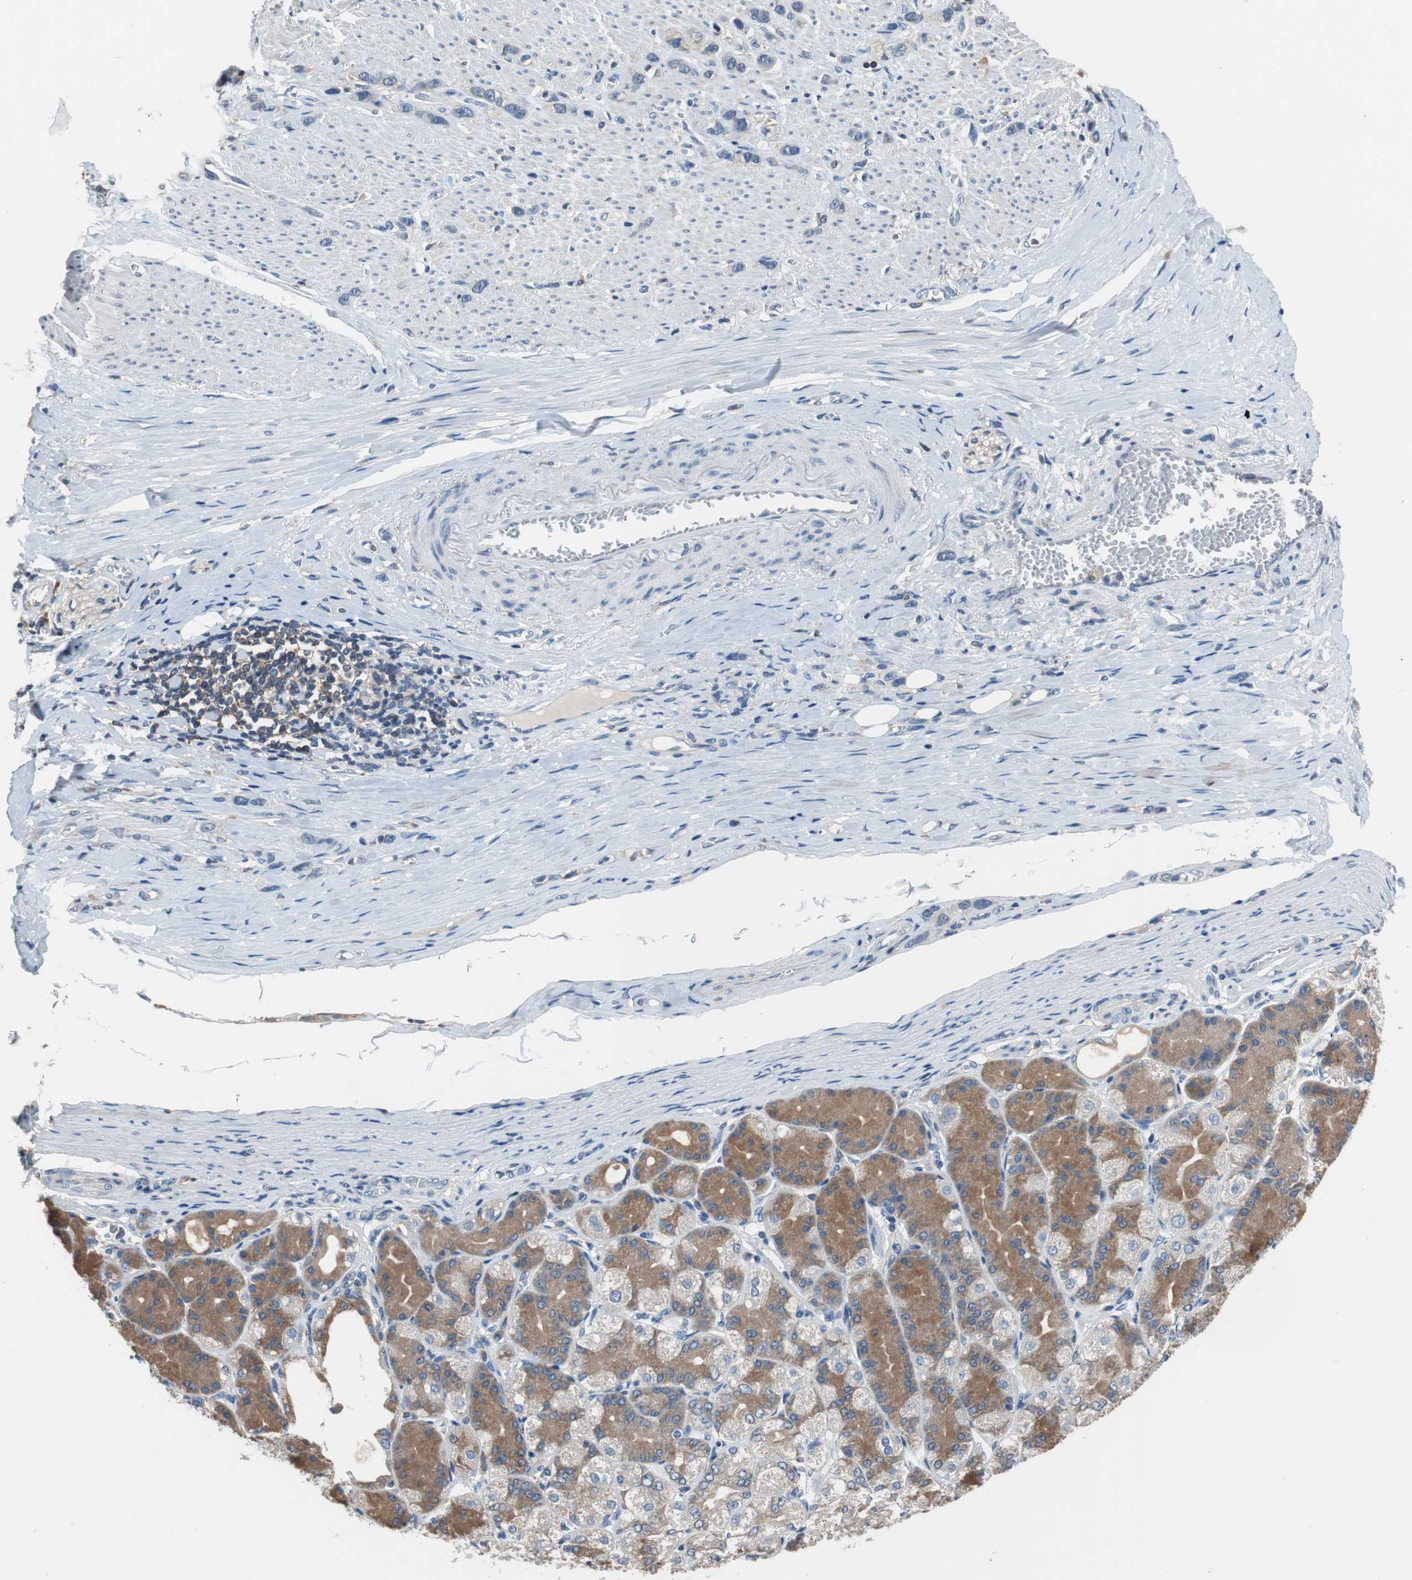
{"staining": {"intensity": "weak", "quantity": "<25%", "location": "cytoplasmic/membranous"}, "tissue": "stomach cancer", "cell_type": "Tumor cells", "image_type": "cancer", "snomed": [{"axis": "morphology", "description": "Normal tissue, NOS"}, {"axis": "morphology", "description": "Adenocarcinoma, NOS"}, {"axis": "morphology", "description": "Adenocarcinoma, High grade"}, {"axis": "topography", "description": "Stomach, upper"}, {"axis": "topography", "description": "Stomach"}], "caption": "Protein analysis of stomach cancer shows no significant expression in tumor cells.", "gene": "PRKCA", "patient": {"sex": "female", "age": 65}}